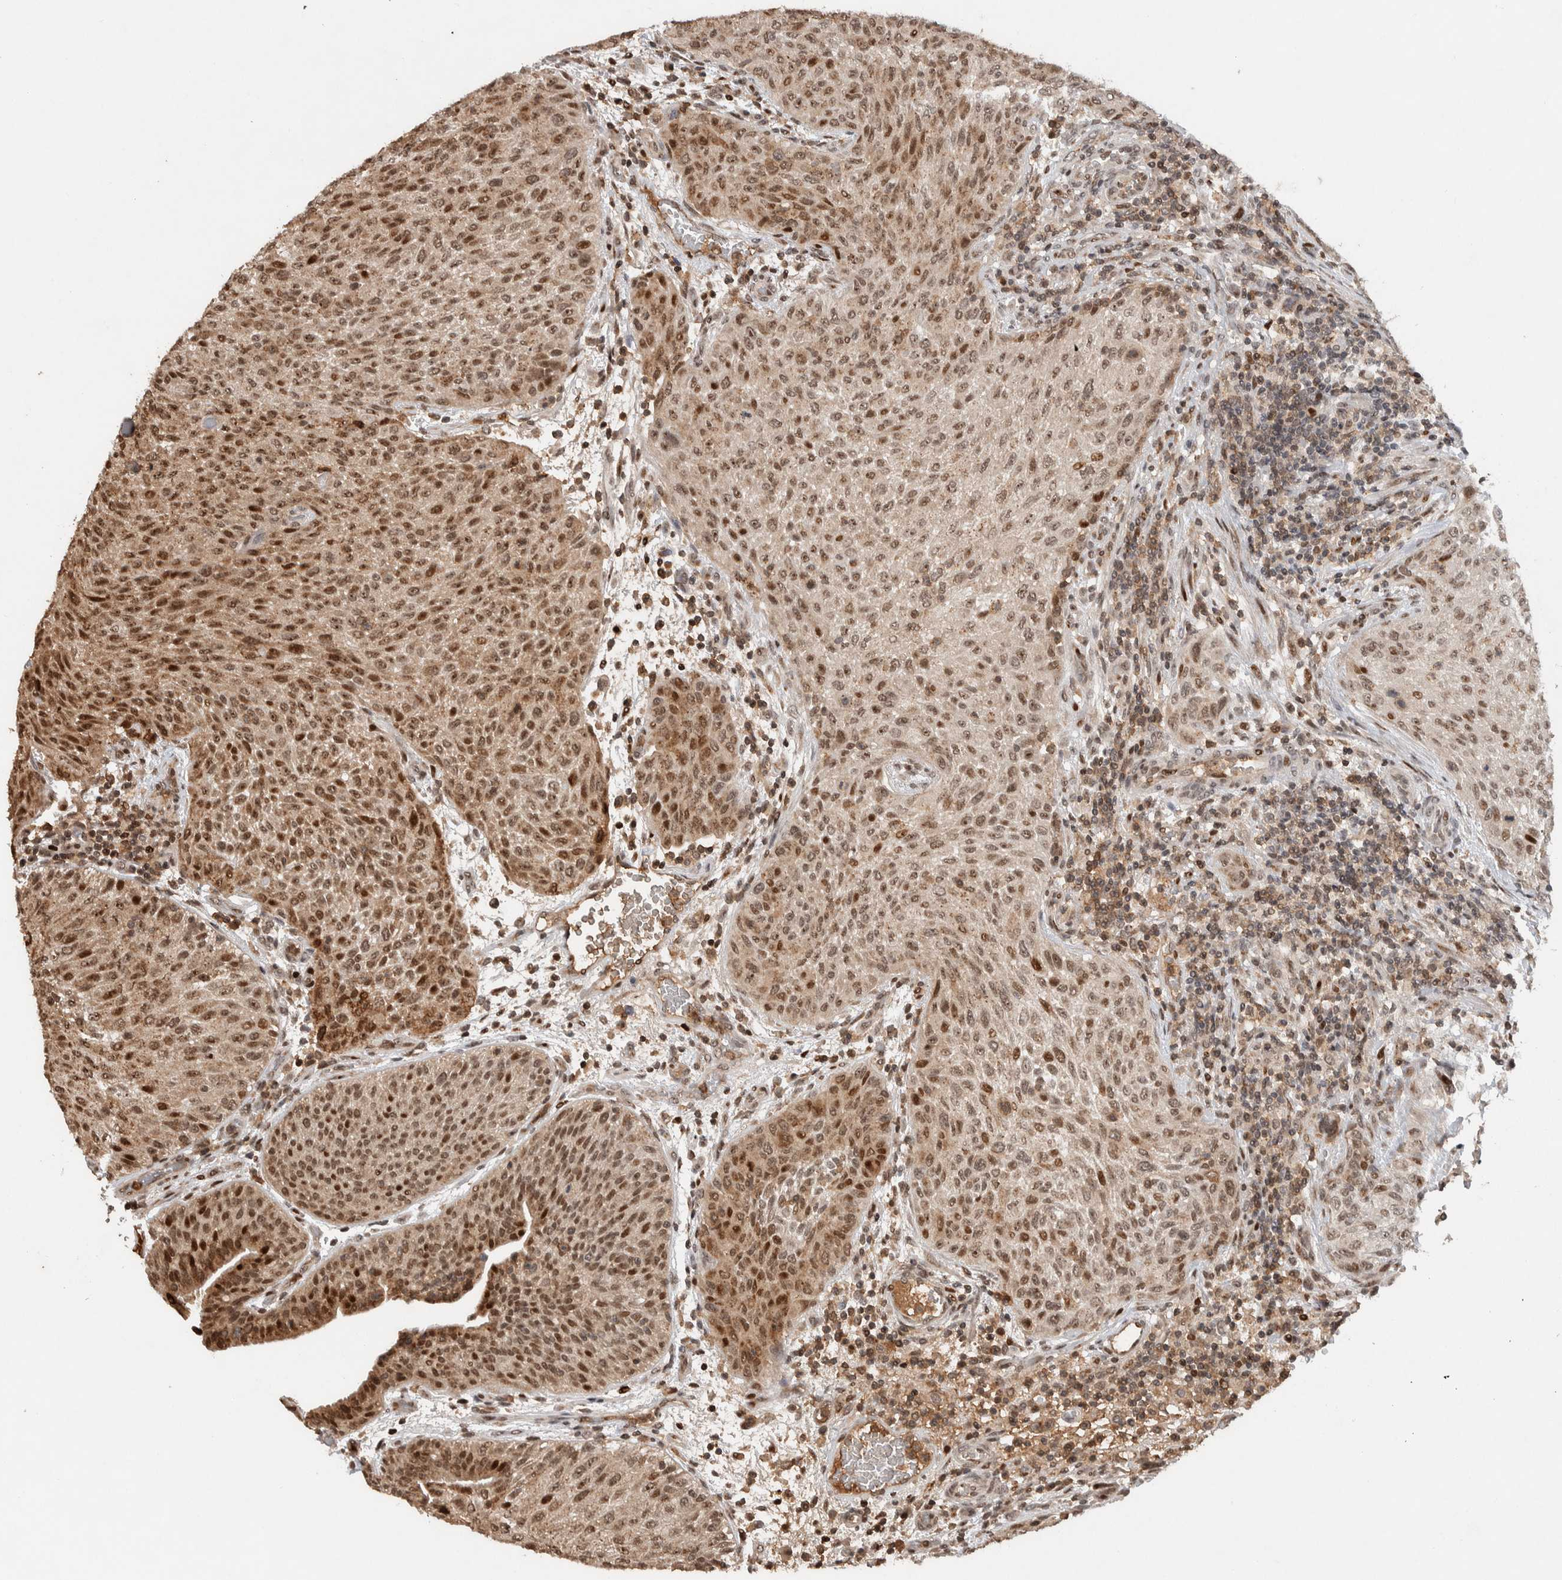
{"staining": {"intensity": "moderate", "quantity": ">75%", "location": "nuclear"}, "tissue": "urothelial cancer", "cell_type": "Tumor cells", "image_type": "cancer", "snomed": [{"axis": "morphology", "description": "Urothelial carcinoma, Low grade"}, {"axis": "morphology", "description": "Urothelial carcinoma, High grade"}, {"axis": "topography", "description": "Urinary bladder"}], "caption": "The micrograph exhibits staining of urothelial cancer, revealing moderate nuclear protein staining (brown color) within tumor cells. (DAB IHC, brown staining for protein, blue staining for nuclei).", "gene": "ZNF521", "patient": {"sex": "male", "age": 35}}